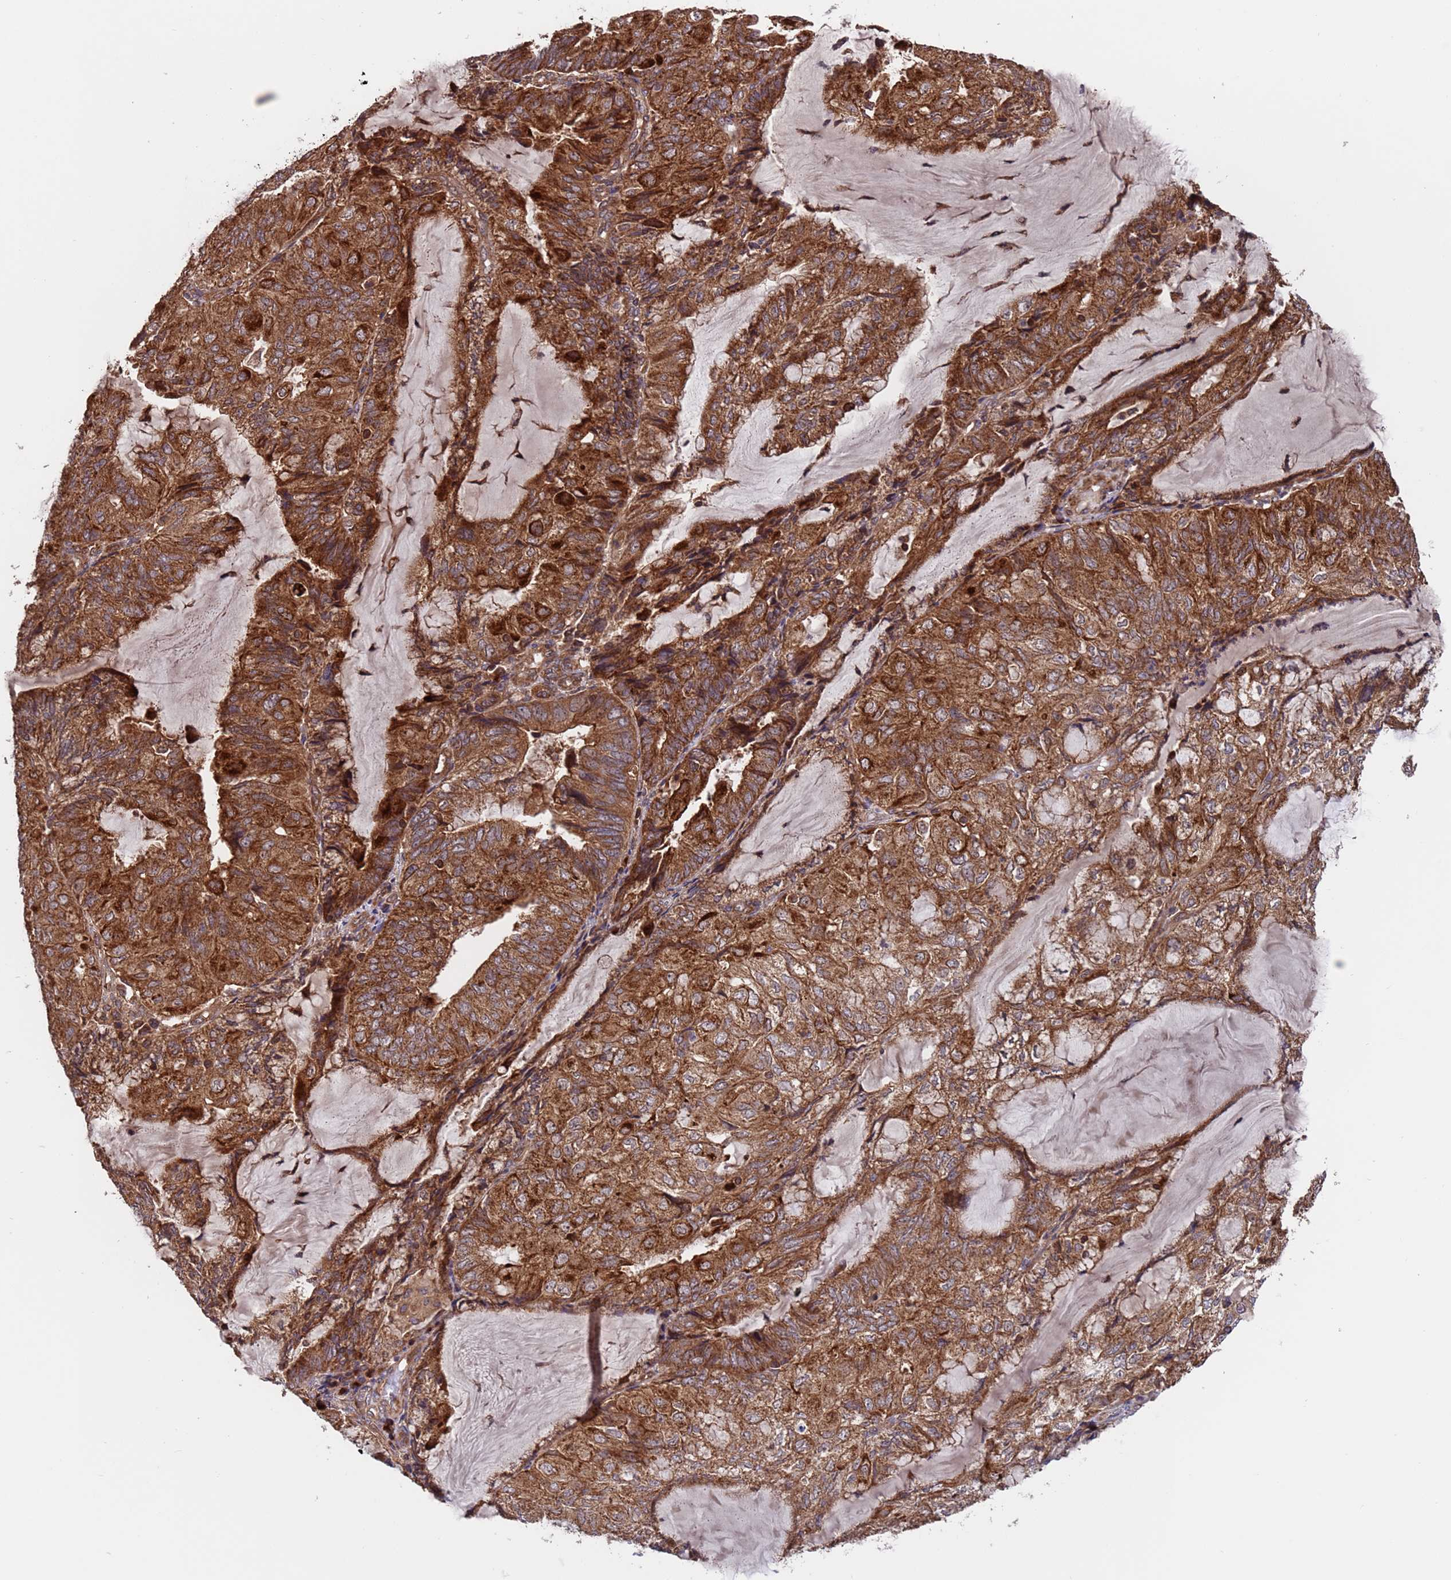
{"staining": {"intensity": "strong", "quantity": ">75%", "location": "cytoplasmic/membranous"}, "tissue": "endometrial cancer", "cell_type": "Tumor cells", "image_type": "cancer", "snomed": [{"axis": "morphology", "description": "Adenocarcinoma, NOS"}, {"axis": "topography", "description": "Endometrium"}], "caption": "Human endometrial adenocarcinoma stained for a protein (brown) displays strong cytoplasmic/membranous positive staining in approximately >75% of tumor cells.", "gene": "TSR3", "patient": {"sex": "female", "age": 81}}